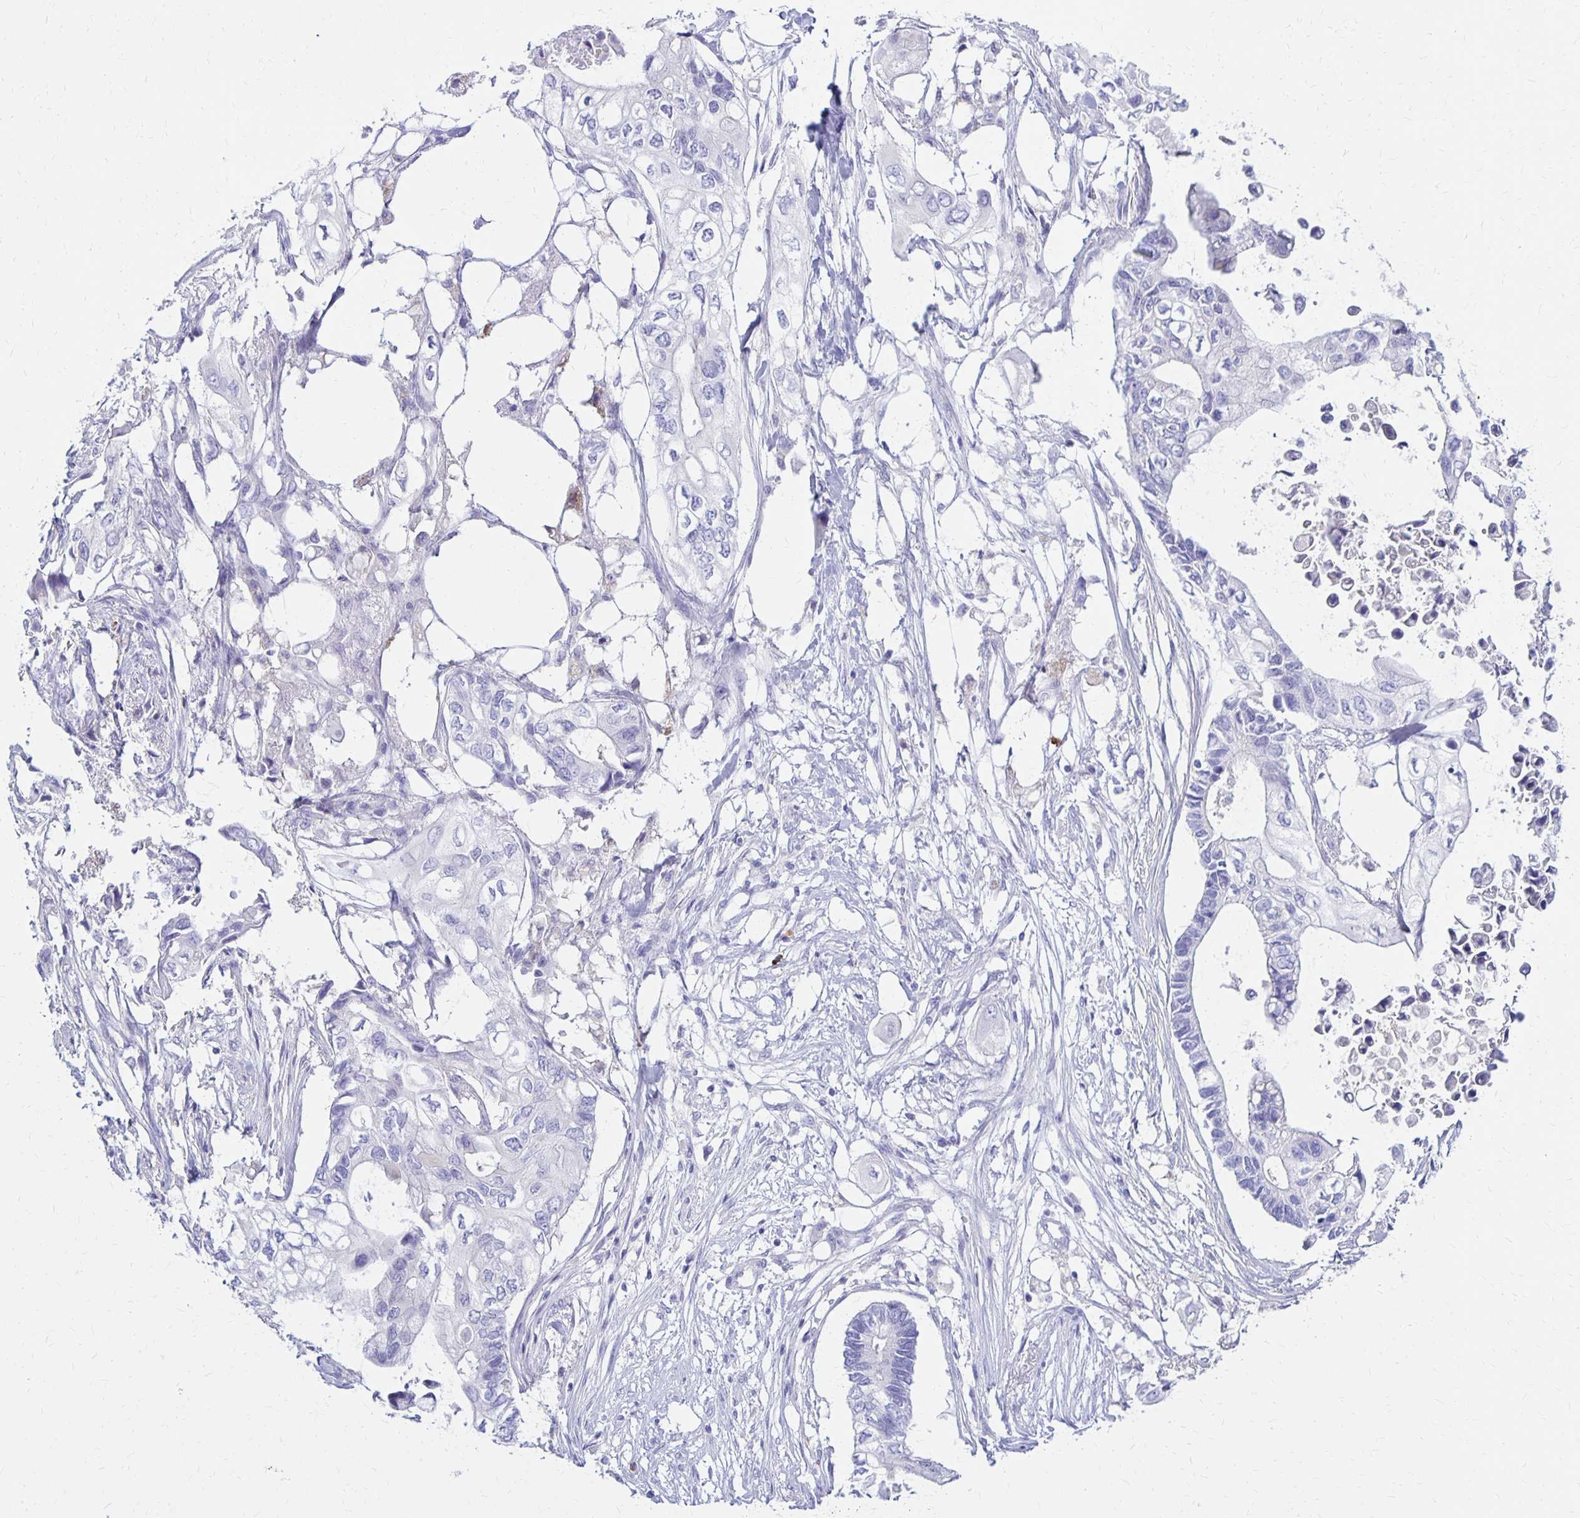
{"staining": {"intensity": "negative", "quantity": "none", "location": "none"}, "tissue": "pancreatic cancer", "cell_type": "Tumor cells", "image_type": "cancer", "snomed": [{"axis": "morphology", "description": "Adenocarcinoma, NOS"}, {"axis": "topography", "description": "Pancreas"}], "caption": "The photomicrograph displays no significant staining in tumor cells of pancreatic cancer (adenocarcinoma).", "gene": "FNTB", "patient": {"sex": "female", "age": 63}}